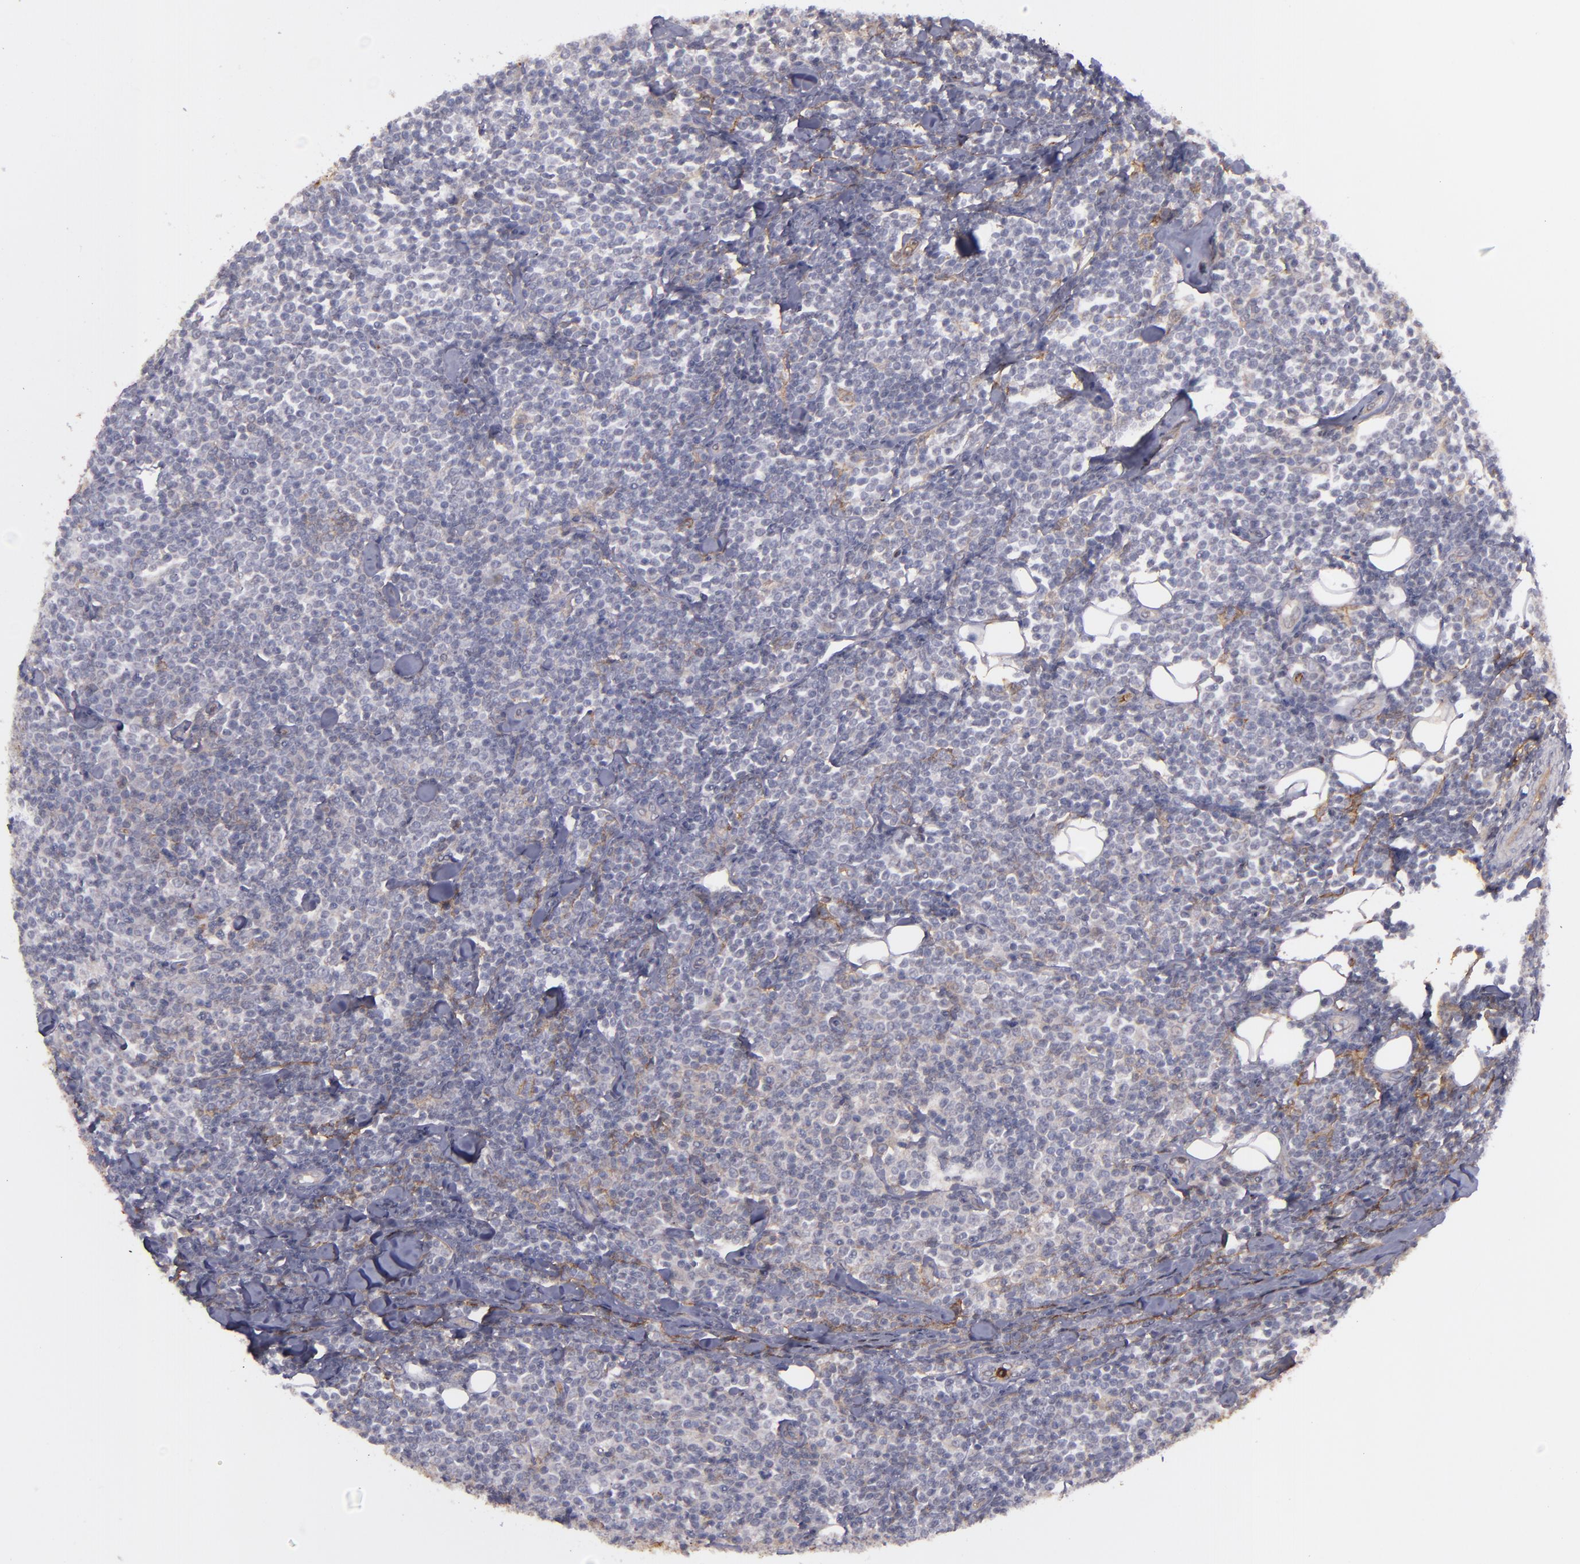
{"staining": {"intensity": "negative", "quantity": "none", "location": "none"}, "tissue": "lymphoma", "cell_type": "Tumor cells", "image_type": "cancer", "snomed": [{"axis": "morphology", "description": "Malignant lymphoma, non-Hodgkin's type, Low grade"}, {"axis": "topography", "description": "Soft tissue"}], "caption": "Protein analysis of low-grade malignant lymphoma, non-Hodgkin's type reveals no significant expression in tumor cells. (Immunohistochemistry (ihc), brightfield microscopy, high magnification).", "gene": "ACE", "patient": {"sex": "male", "age": 92}}